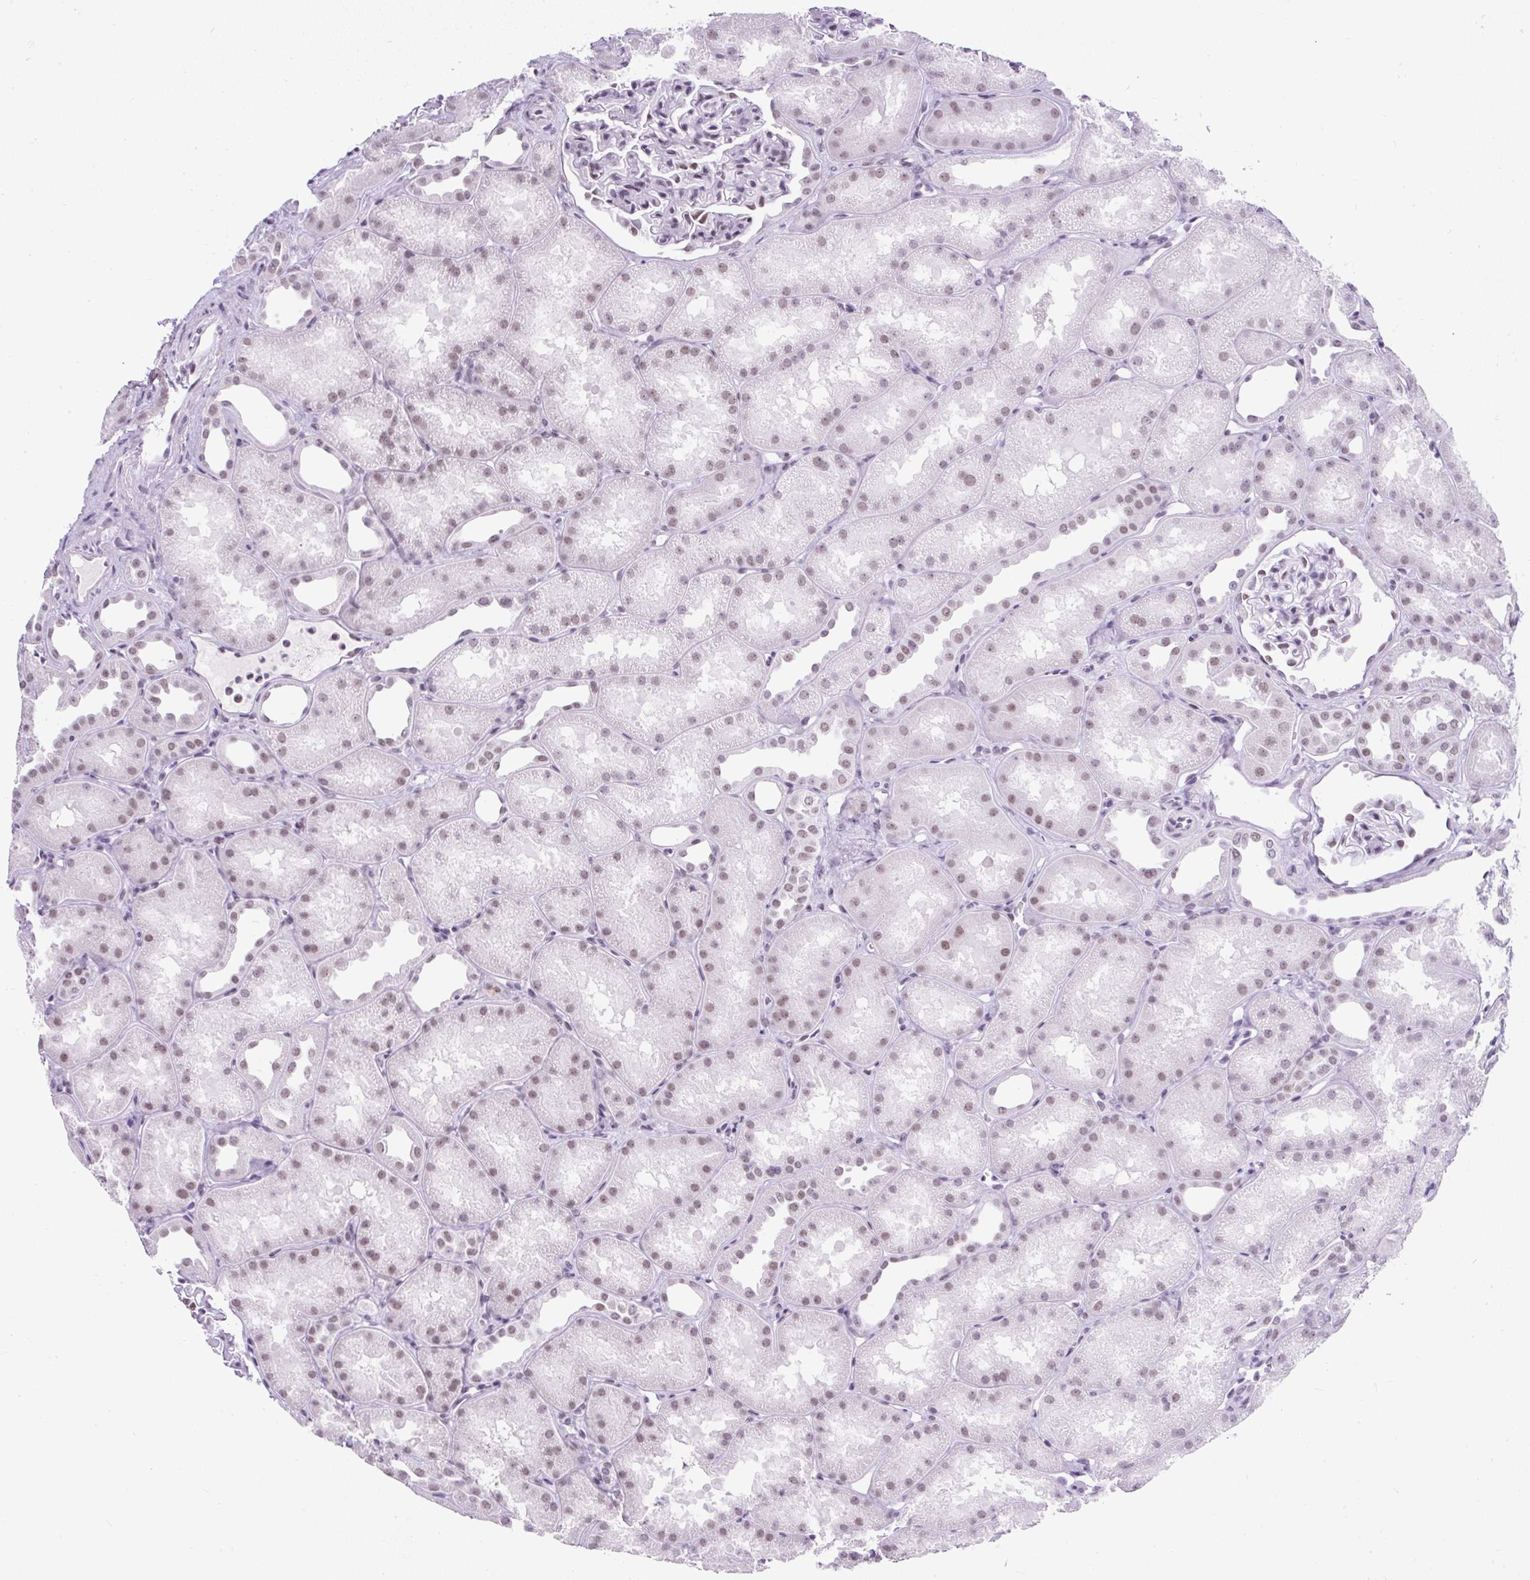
{"staining": {"intensity": "weak", "quantity": "<25%", "location": "nuclear"}, "tissue": "kidney", "cell_type": "Cells in glomeruli", "image_type": "normal", "snomed": [{"axis": "morphology", "description": "Normal tissue, NOS"}, {"axis": "topography", "description": "Kidney"}], "caption": "Cells in glomeruli show no significant expression in normal kidney. (DAB (3,3'-diaminobenzidine) immunohistochemistry (IHC), high magnification).", "gene": "PLCXD2", "patient": {"sex": "male", "age": 61}}